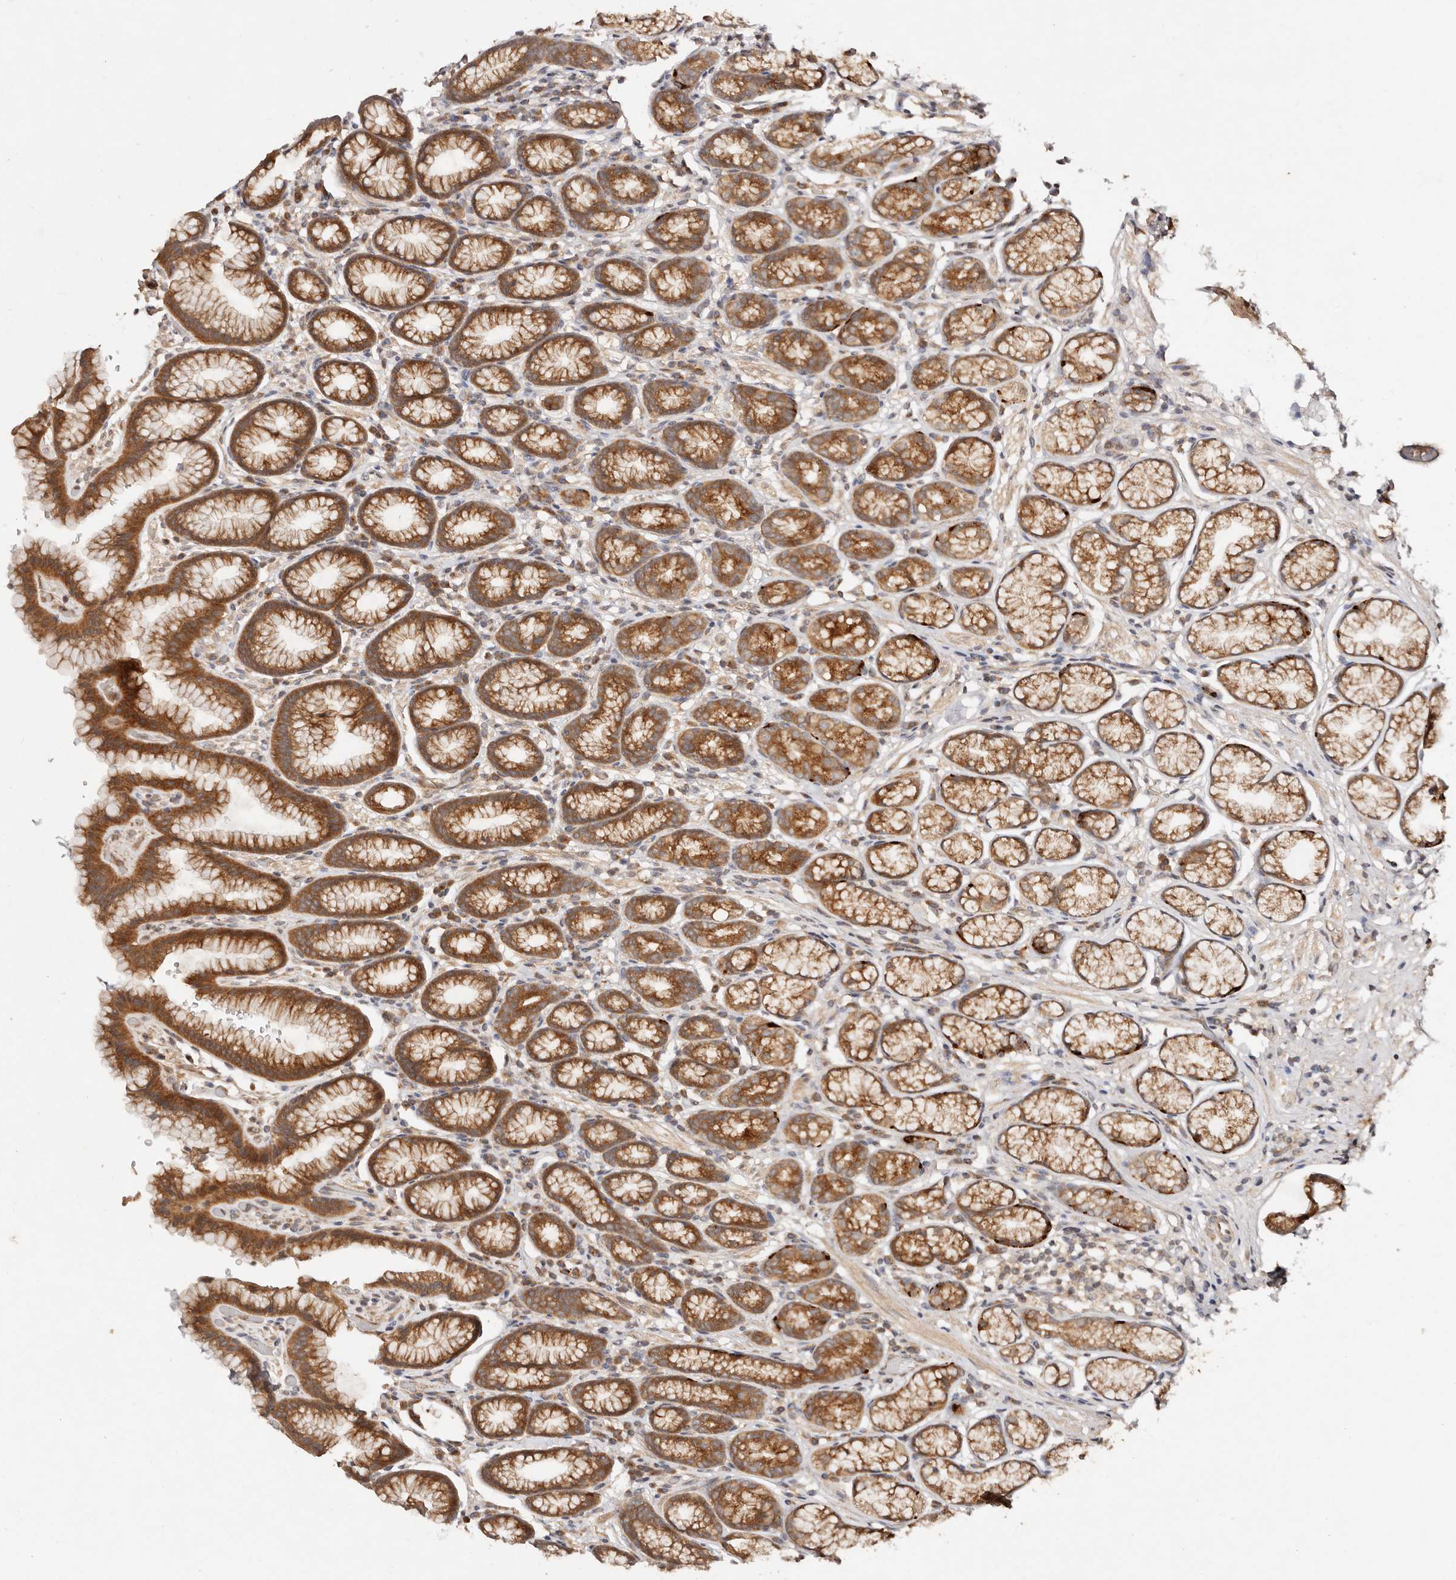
{"staining": {"intensity": "strong", "quantity": ">75%", "location": "cytoplasmic/membranous"}, "tissue": "stomach", "cell_type": "Glandular cells", "image_type": "normal", "snomed": [{"axis": "morphology", "description": "Normal tissue, NOS"}, {"axis": "topography", "description": "Stomach"}], "caption": "DAB immunohistochemical staining of normal human stomach demonstrates strong cytoplasmic/membranous protein staining in about >75% of glandular cells.", "gene": "DENND11", "patient": {"sex": "male", "age": 42}}